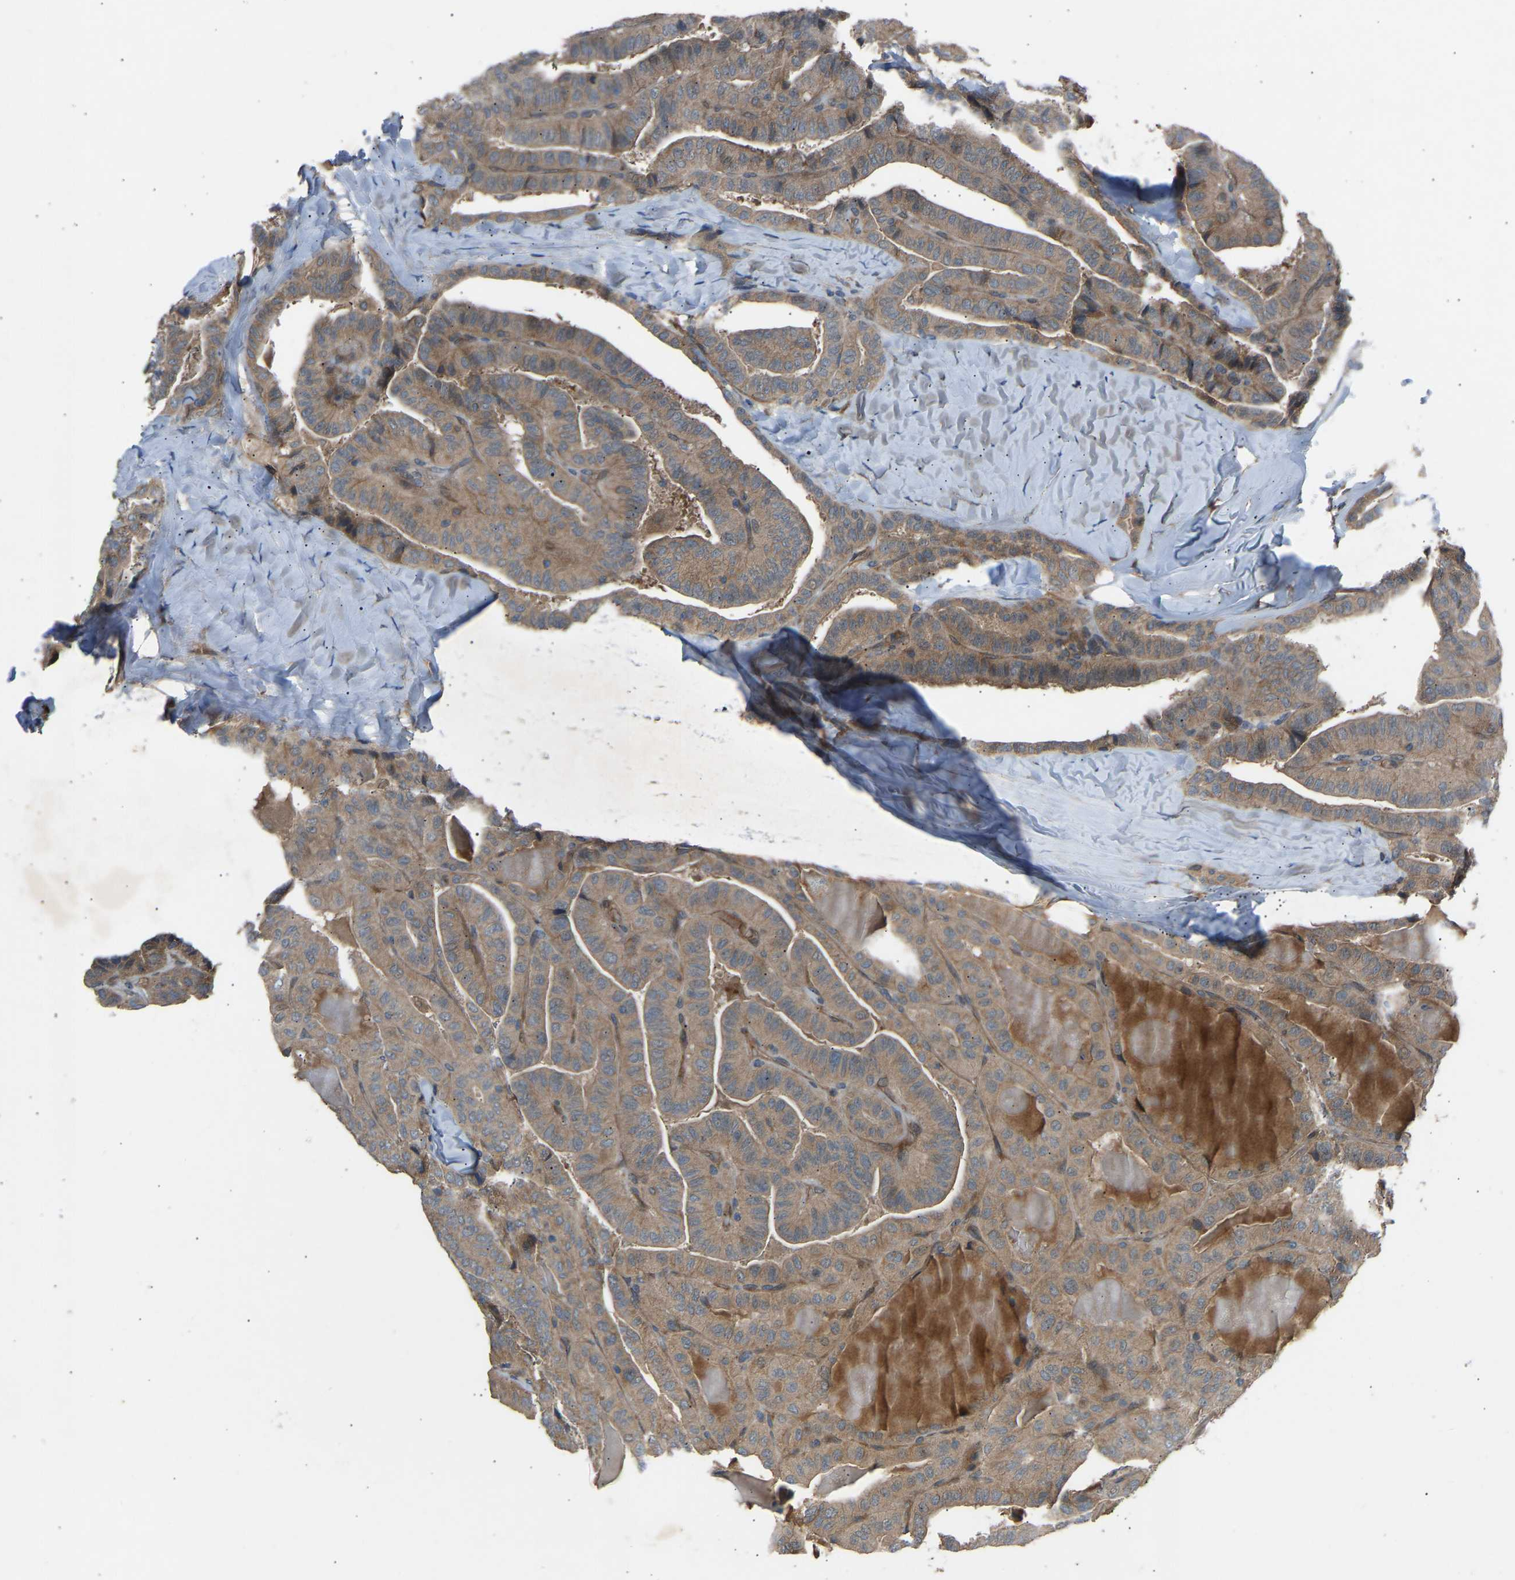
{"staining": {"intensity": "moderate", "quantity": ">75%", "location": "cytoplasmic/membranous"}, "tissue": "thyroid cancer", "cell_type": "Tumor cells", "image_type": "cancer", "snomed": [{"axis": "morphology", "description": "Papillary adenocarcinoma, NOS"}, {"axis": "topography", "description": "Thyroid gland"}], "caption": "Immunohistochemical staining of human thyroid cancer reveals medium levels of moderate cytoplasmic/membranous protein staining in approximately >75% of tumor cells.", "gene": "GAS2L1", "patient": {"sex": "male", "age": 77}}